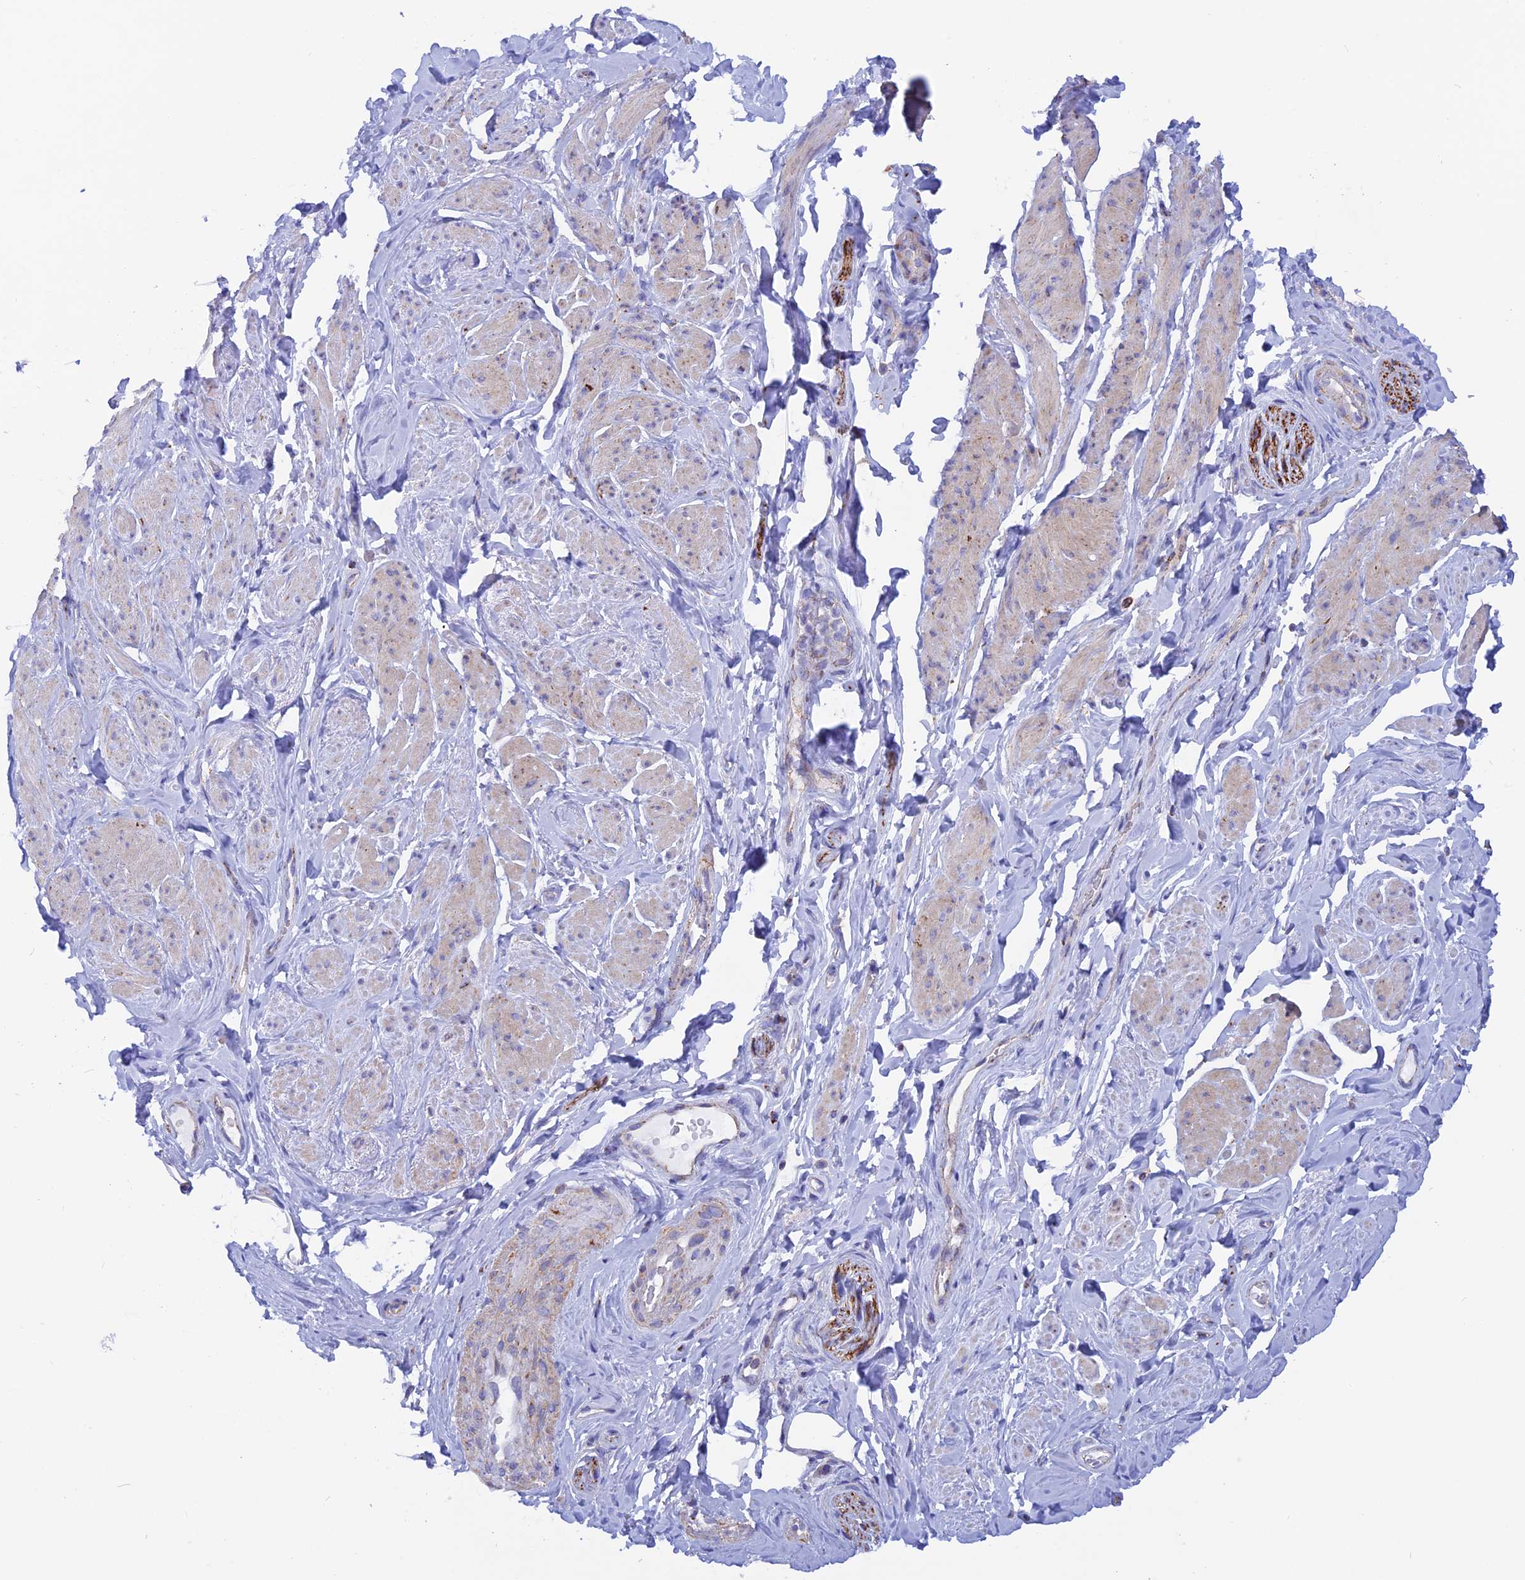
{"staining": {"intensity": "moderate", "quantity": "<25%", "location": "cytoplasmic/membranous"}, "tissue": "smooth muscle", "cell_type": "Smooth muscle cells", "image_type": "normal", "snomed": [{"axis": "morphology", "description": "Normal tissue, NOS"}, {"axis": "topography", "description": "Smooth muscle"}, {"axis": "topography", "description": "Peripheral nerve tissue"}], "caption": "Smooth muscle stained with a brown dye reveals moderate cytoplasmic/membranous positive expression in about <25% of smooth muscle cells.", "gene": "GCDH", "patient": {"sex": "male", "age": 69}}